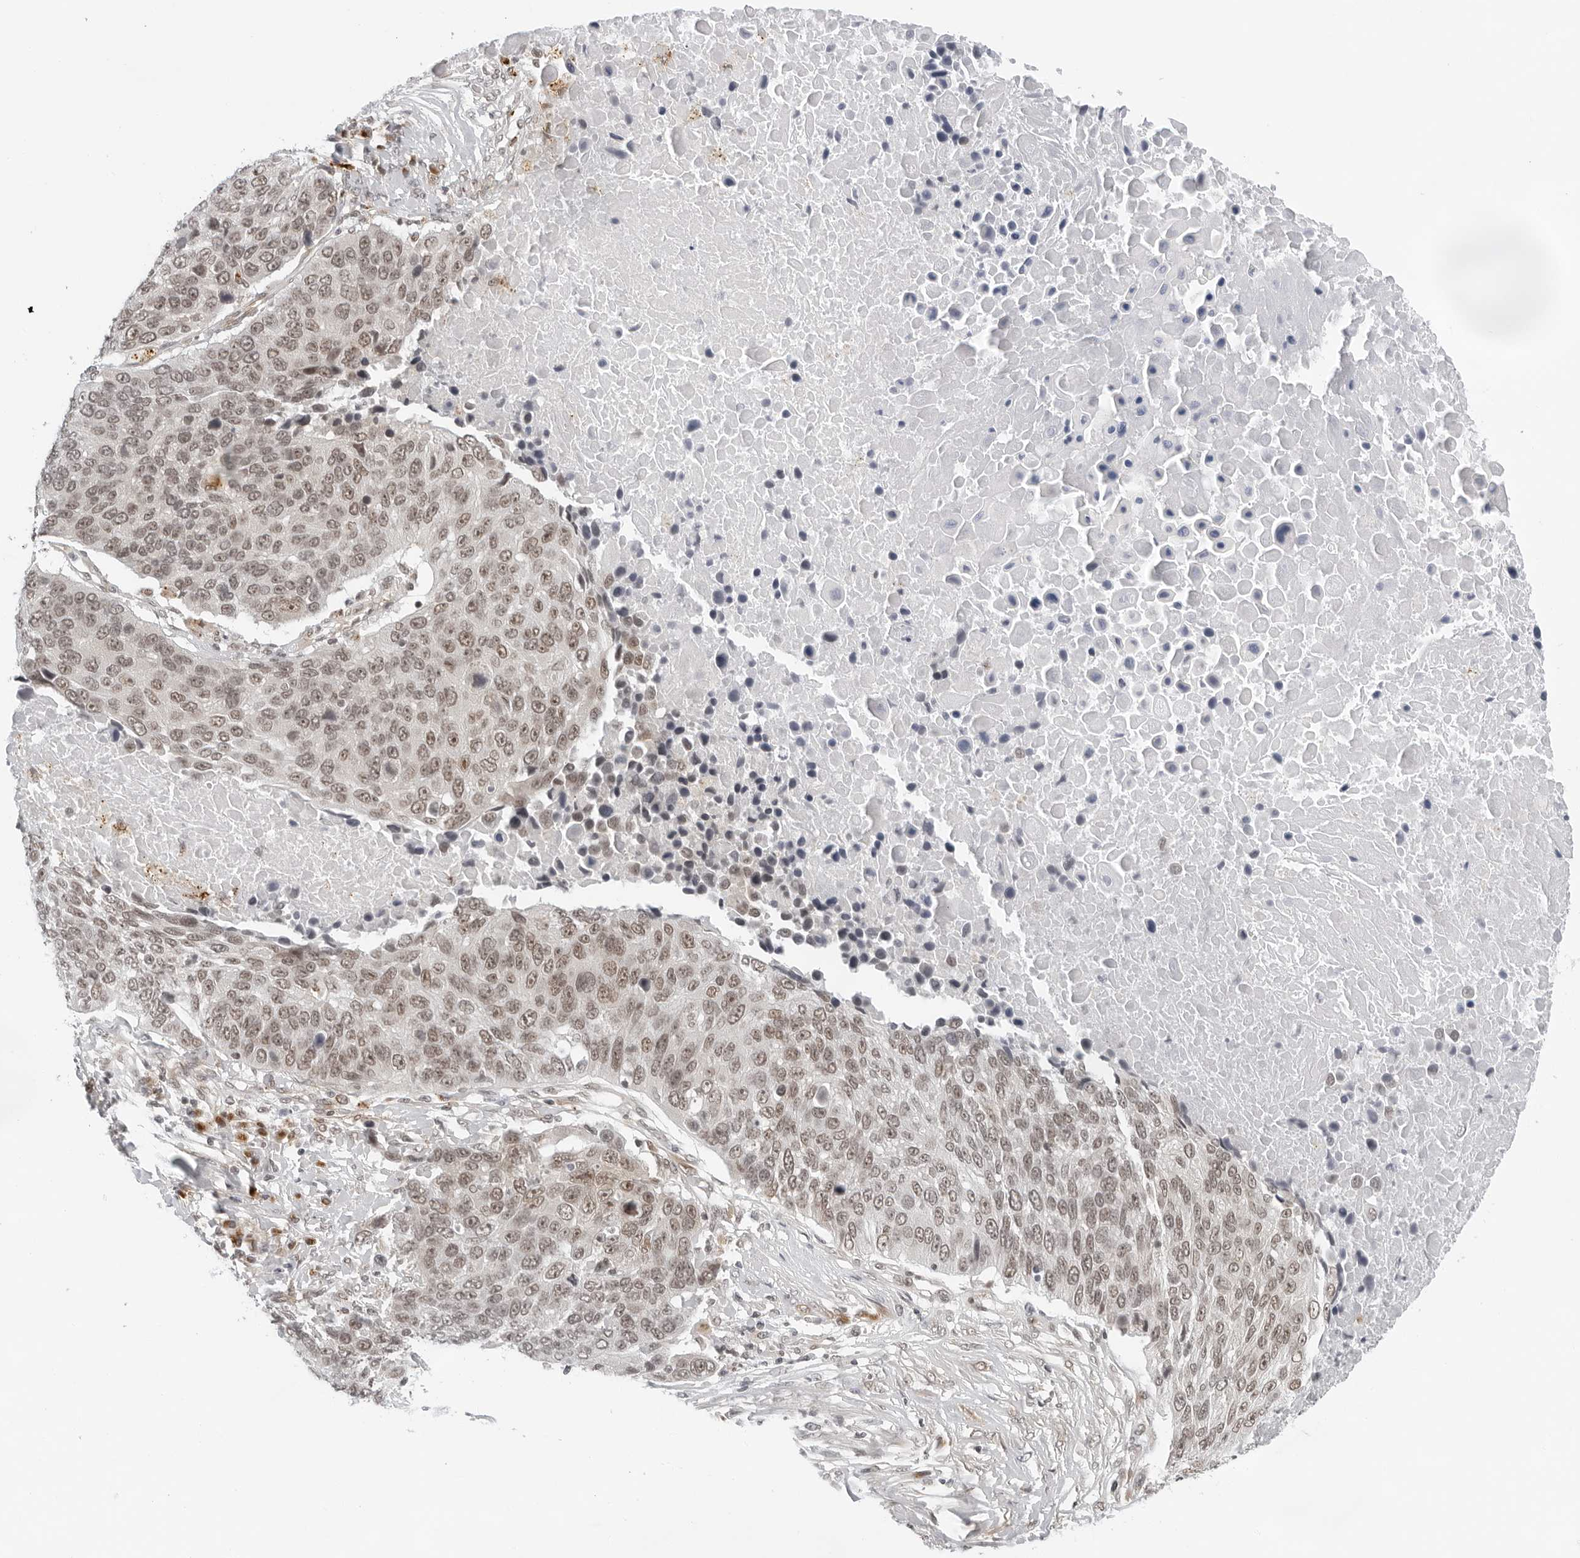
{"staining": {"intensity": "moderate", "quantity": ">75%", "location": "nuclear"}, "tissue": "lung cancer", "cell_type": "Tumor cells", "image_type": "cancer", "snomed": [{"axis": "morphology", "description": "Squamous cell carcinoma, NOS"}, {"axis": "topography", "description": "Lung"}], "caption": "Lung cancer (squamous cell carcinoma) stained for a protein demonstrates moderate nuclear positivity in tumor cells.", "gene": "TOX4", "patient": {"sex": "male", "age": 66}}